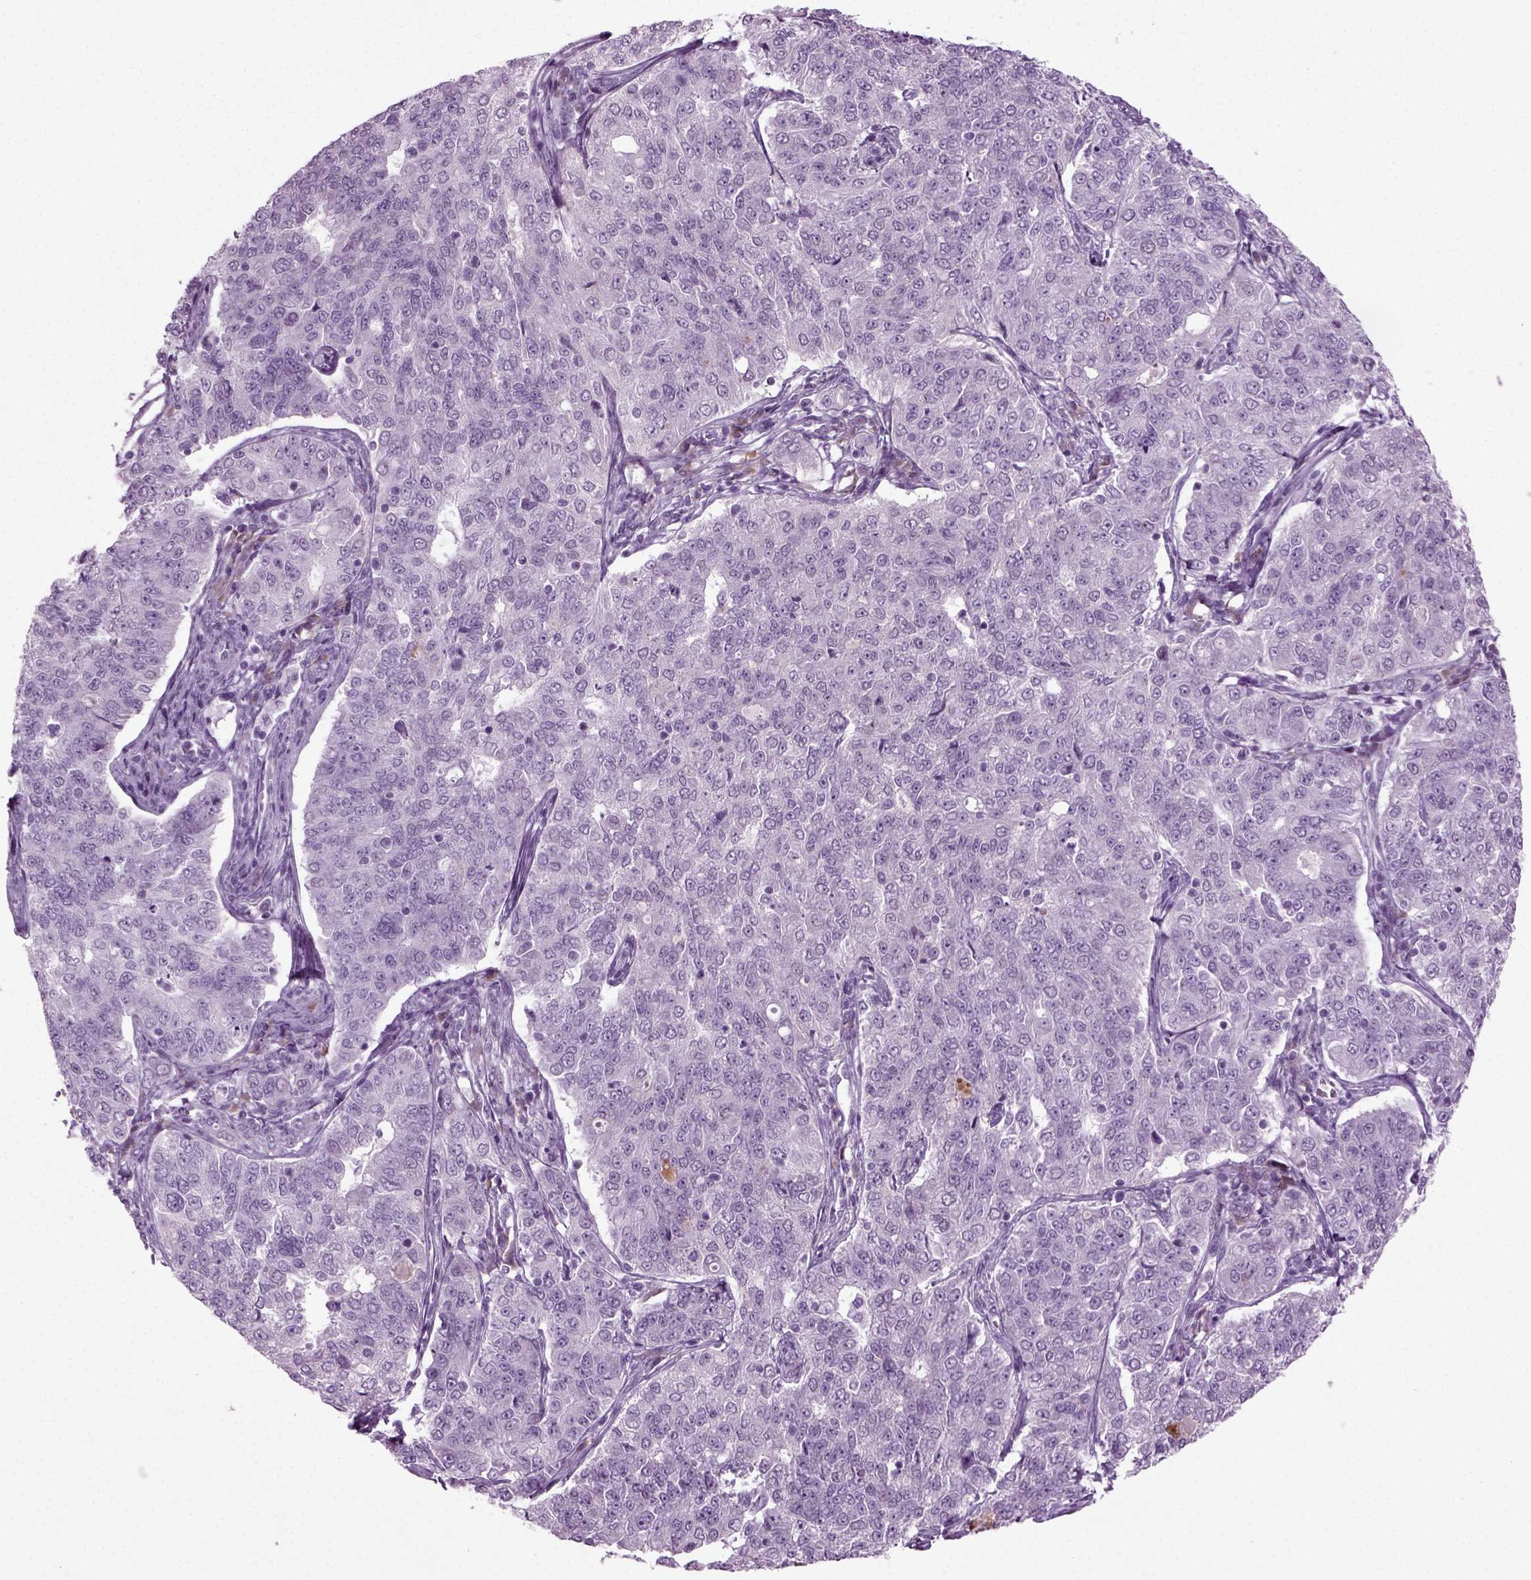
{"staining": {"intensity": "negative", "quantity": "none", "location": "none"}, "tissue": "endometrial cancer", "cell_type": "Tumor cells", "image_type": "cancer", "snomed": [{"axis": "morphology", "description": "Adenocarcinoma, NOS"}, {"axis": "topography", "description": "Endometrium"}], "caption": "The micrograph demonstrates no staining of tumor cells in adenocarcinoma (endometrial).", "gene": "PRLH", "patient": {"sex": "female", "age": 43}}